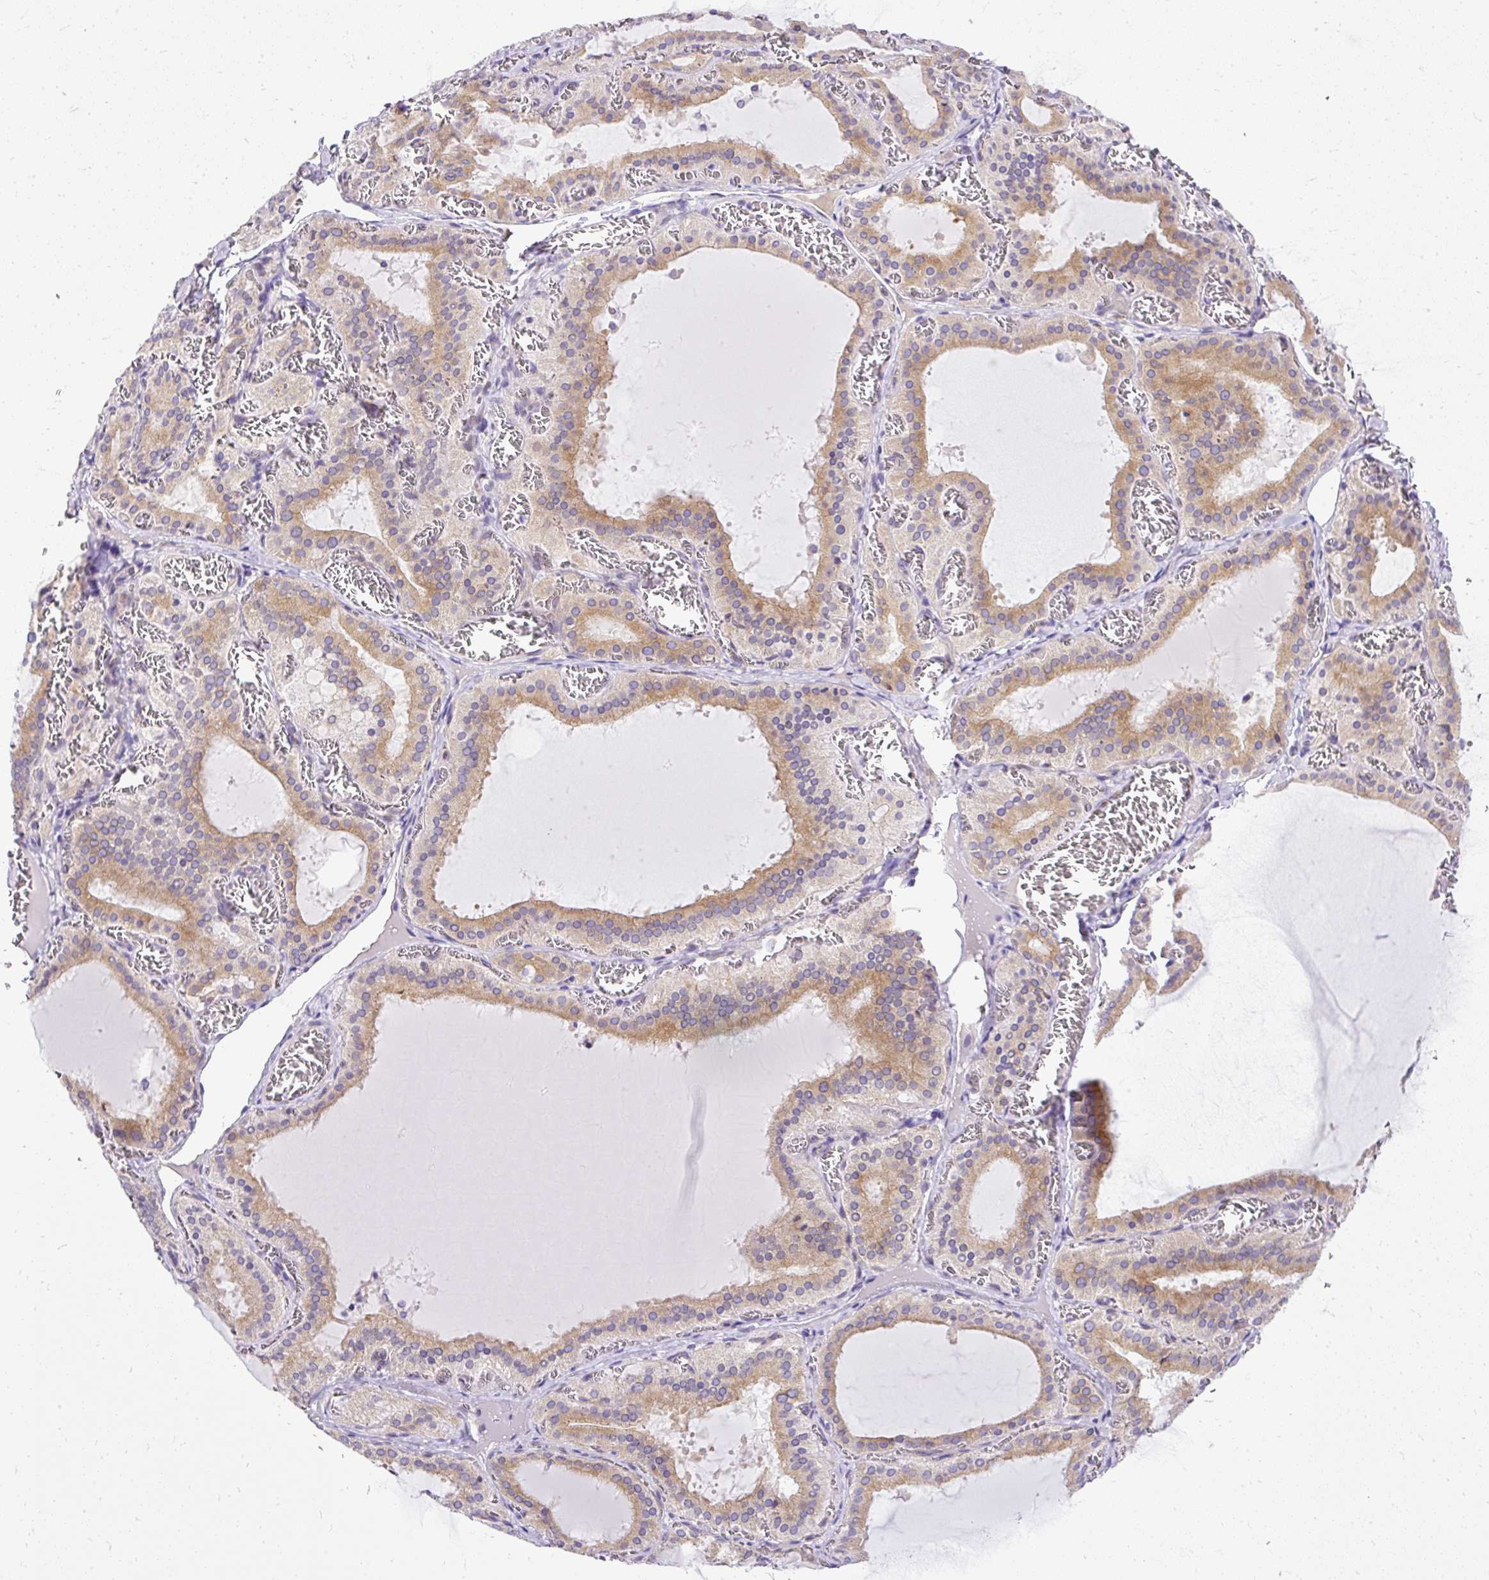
{"staining": {"intensity": "moderate", "quantity": "25%-75%", "location": "cytoplasmic/membranous"}, "tissue": "thyroid gland", "cell_type": "Glandular cells", "image_type": "normal", "snomed": [{"axis": "morphology", "description": "Normal tissue, NOS"}, {"axis": "topography", "description": "Thyroid gland"}], "caption": "Glandular cells demonstrate medium levels of moderate cytoplasmic/membranous expression in about 25%-75% of cells in unremarkable thyroid gland.", "gene": "AMFR", "patient": {"sex": "female", "age": 30}}